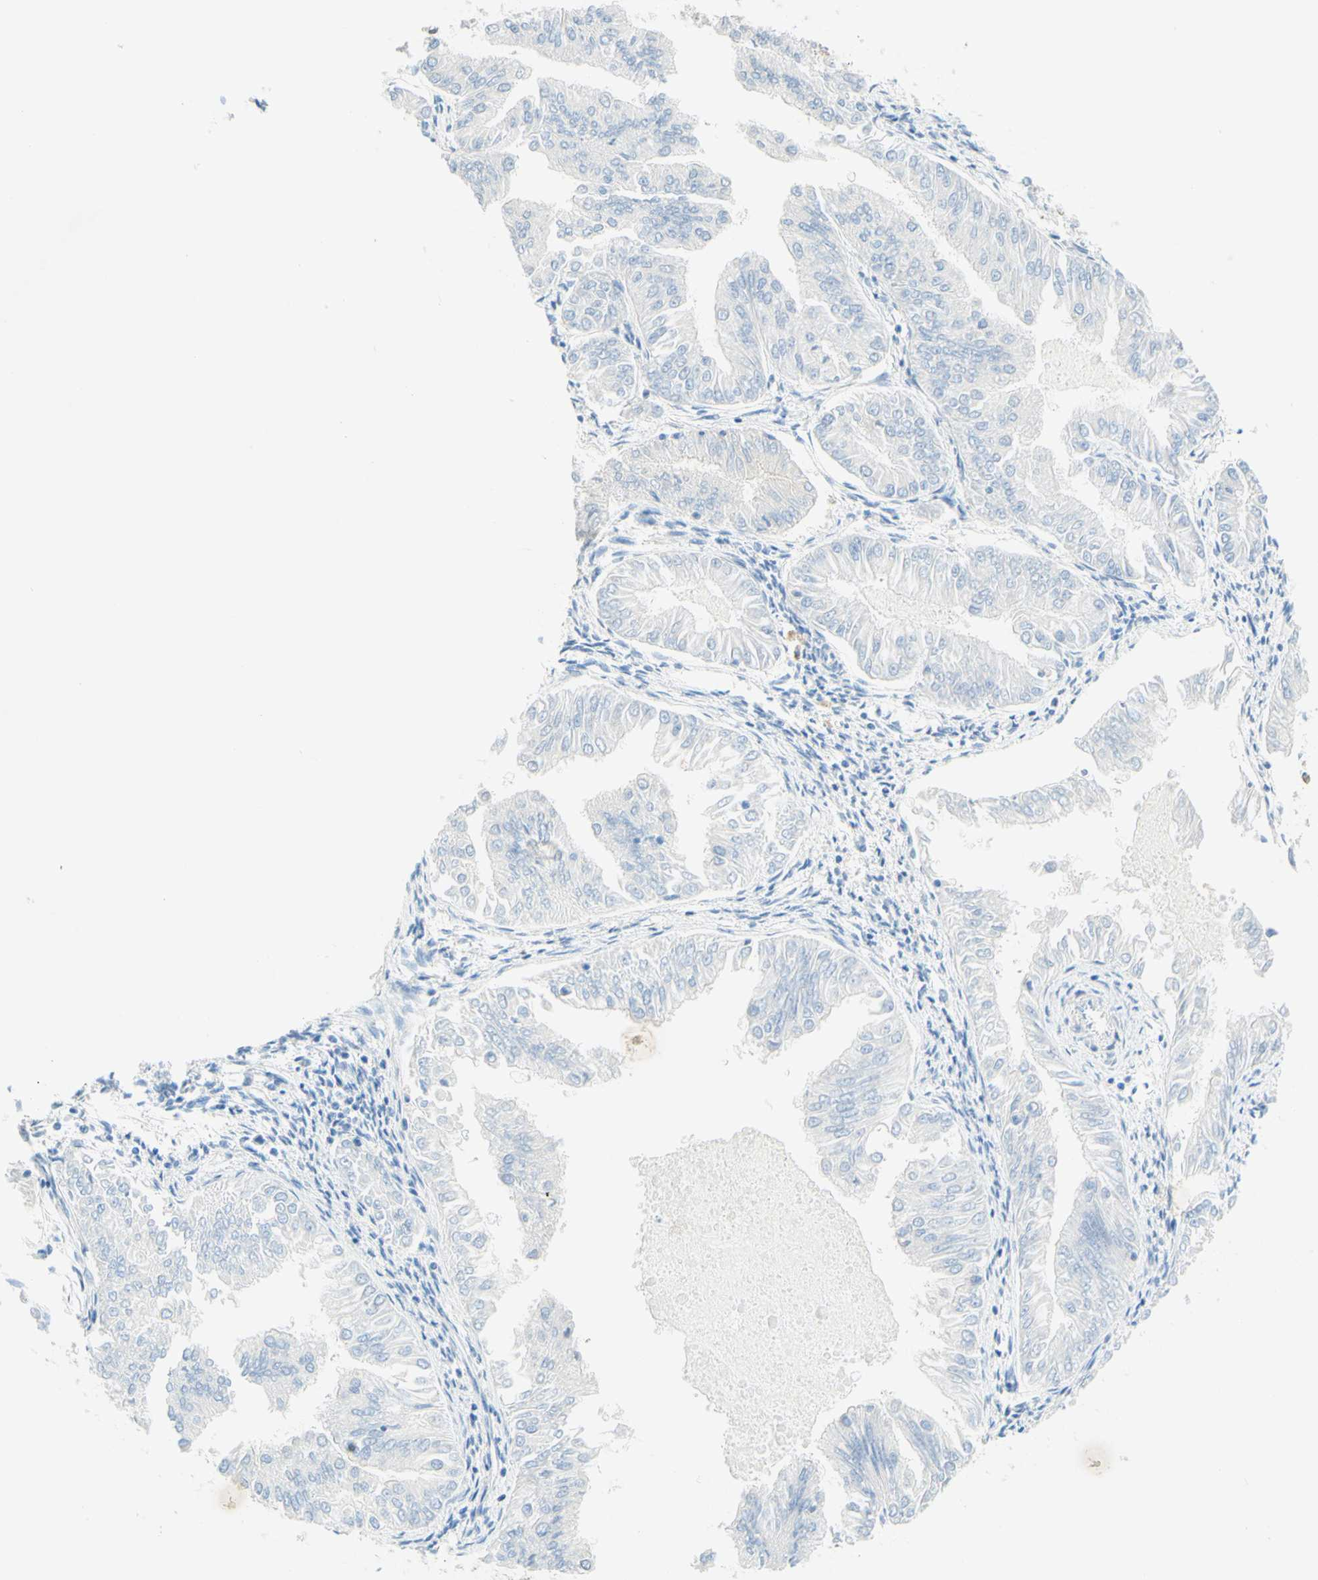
{"staining": {"intensity": "negative", "quantity": "none", "location": "none"}, "tissue": "endometrial cancer", "cell_type": "Tumor cells", "image_type": "cancer", "snomed": [{"axis": "morphology", "description": "Adenocarcinoma, NOS"}, {"axis": "topography", "description": "Endometrium"}], "caption": "The IHC image has no significant expression in tumor cells of adenocarcinoma (endometrial) tissue.", "gene": "ENTREP2", "patient": {"sex": "female", "age": 53}}